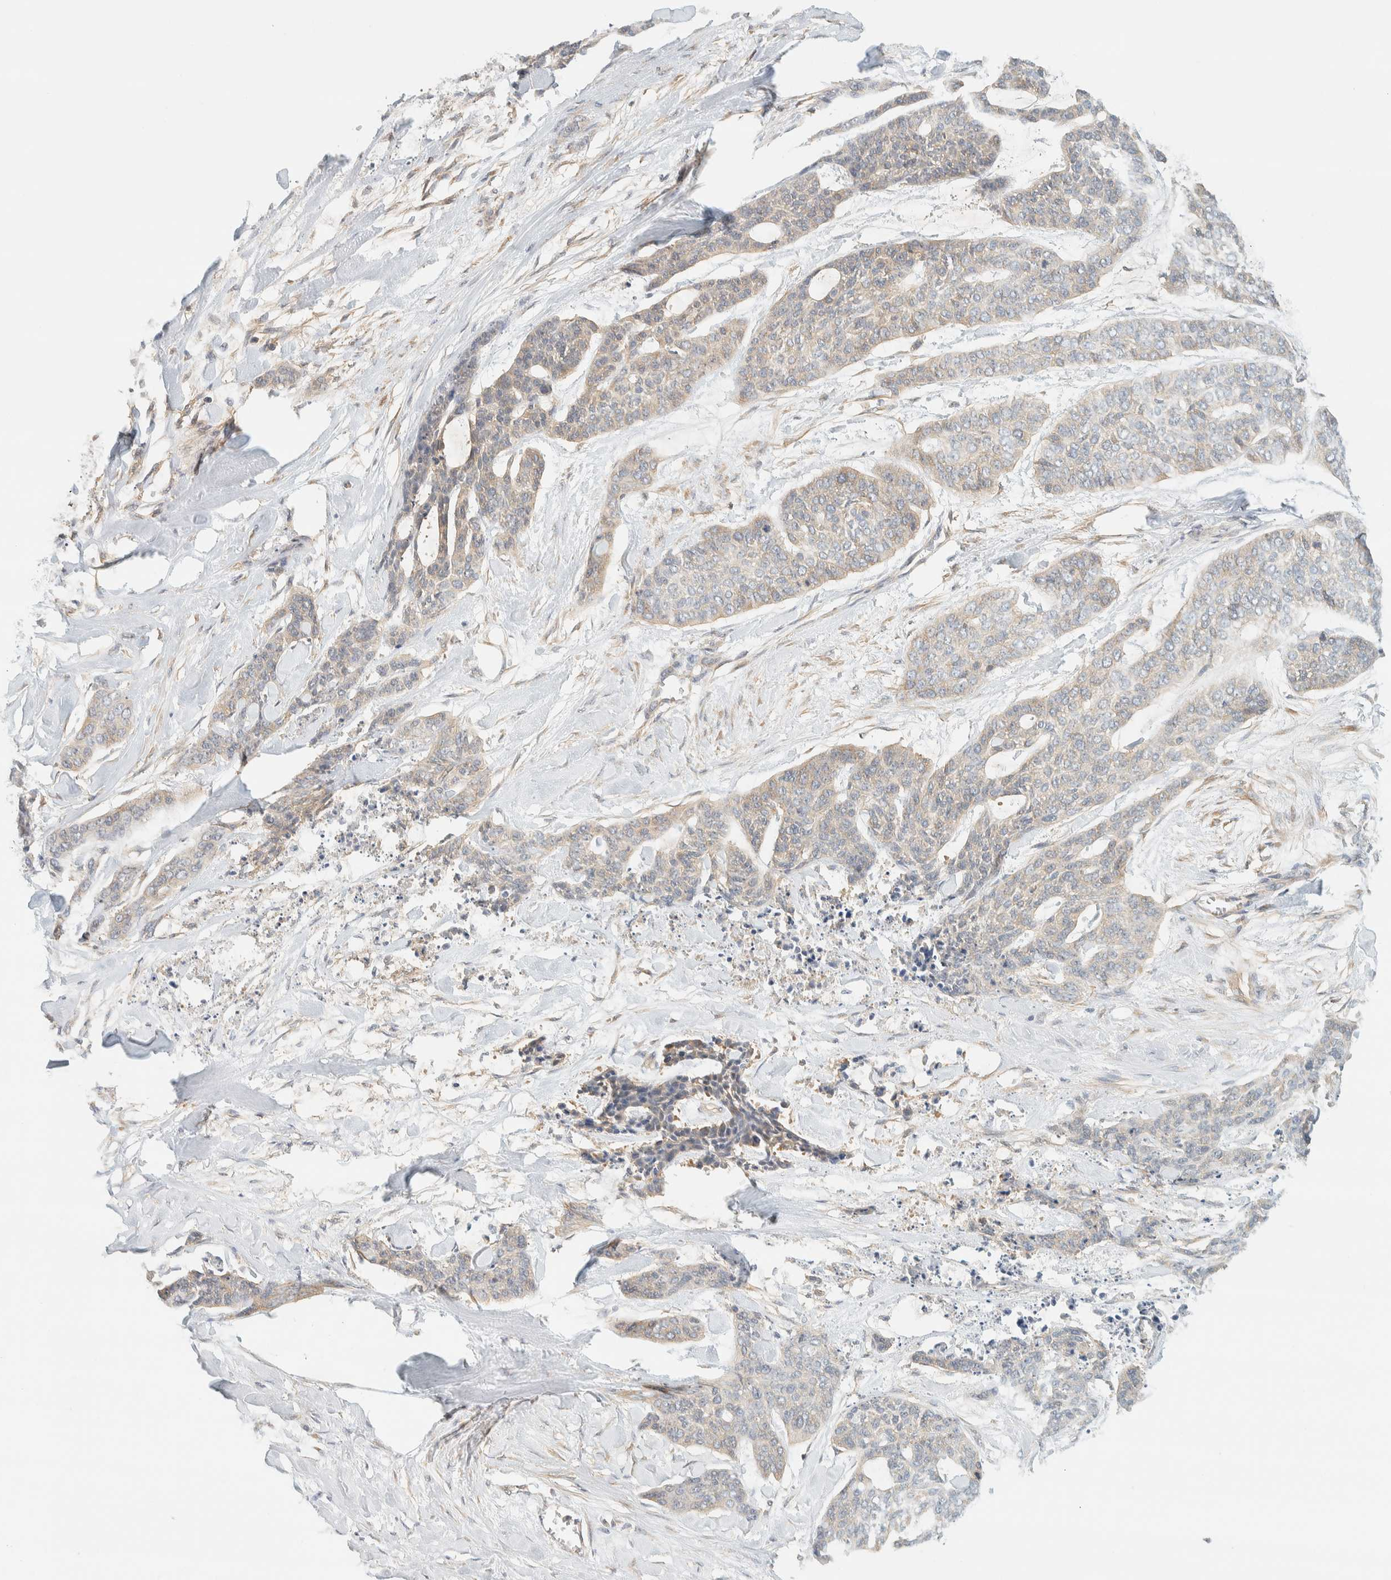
{"staining": {"intensity": "weak", "quantity": "<25%", "location": "cytoplasmic/membranous"}, "tissue": "skin cancer", "cell_type": "Tumor cells", "image_type": "cancer", "snomed": [{"axis": "morphology", "description": "Basal cell carcinoma"}, {"axis": "topography", "description": "Skin"}], "caption": "Immunohistochemistry (IHC) of human skin cancer (basal cell carcinoma) displays no staining in tumor cells.", "gene": "LIMA1", "patient": {"sex": "female", "age": 64}}